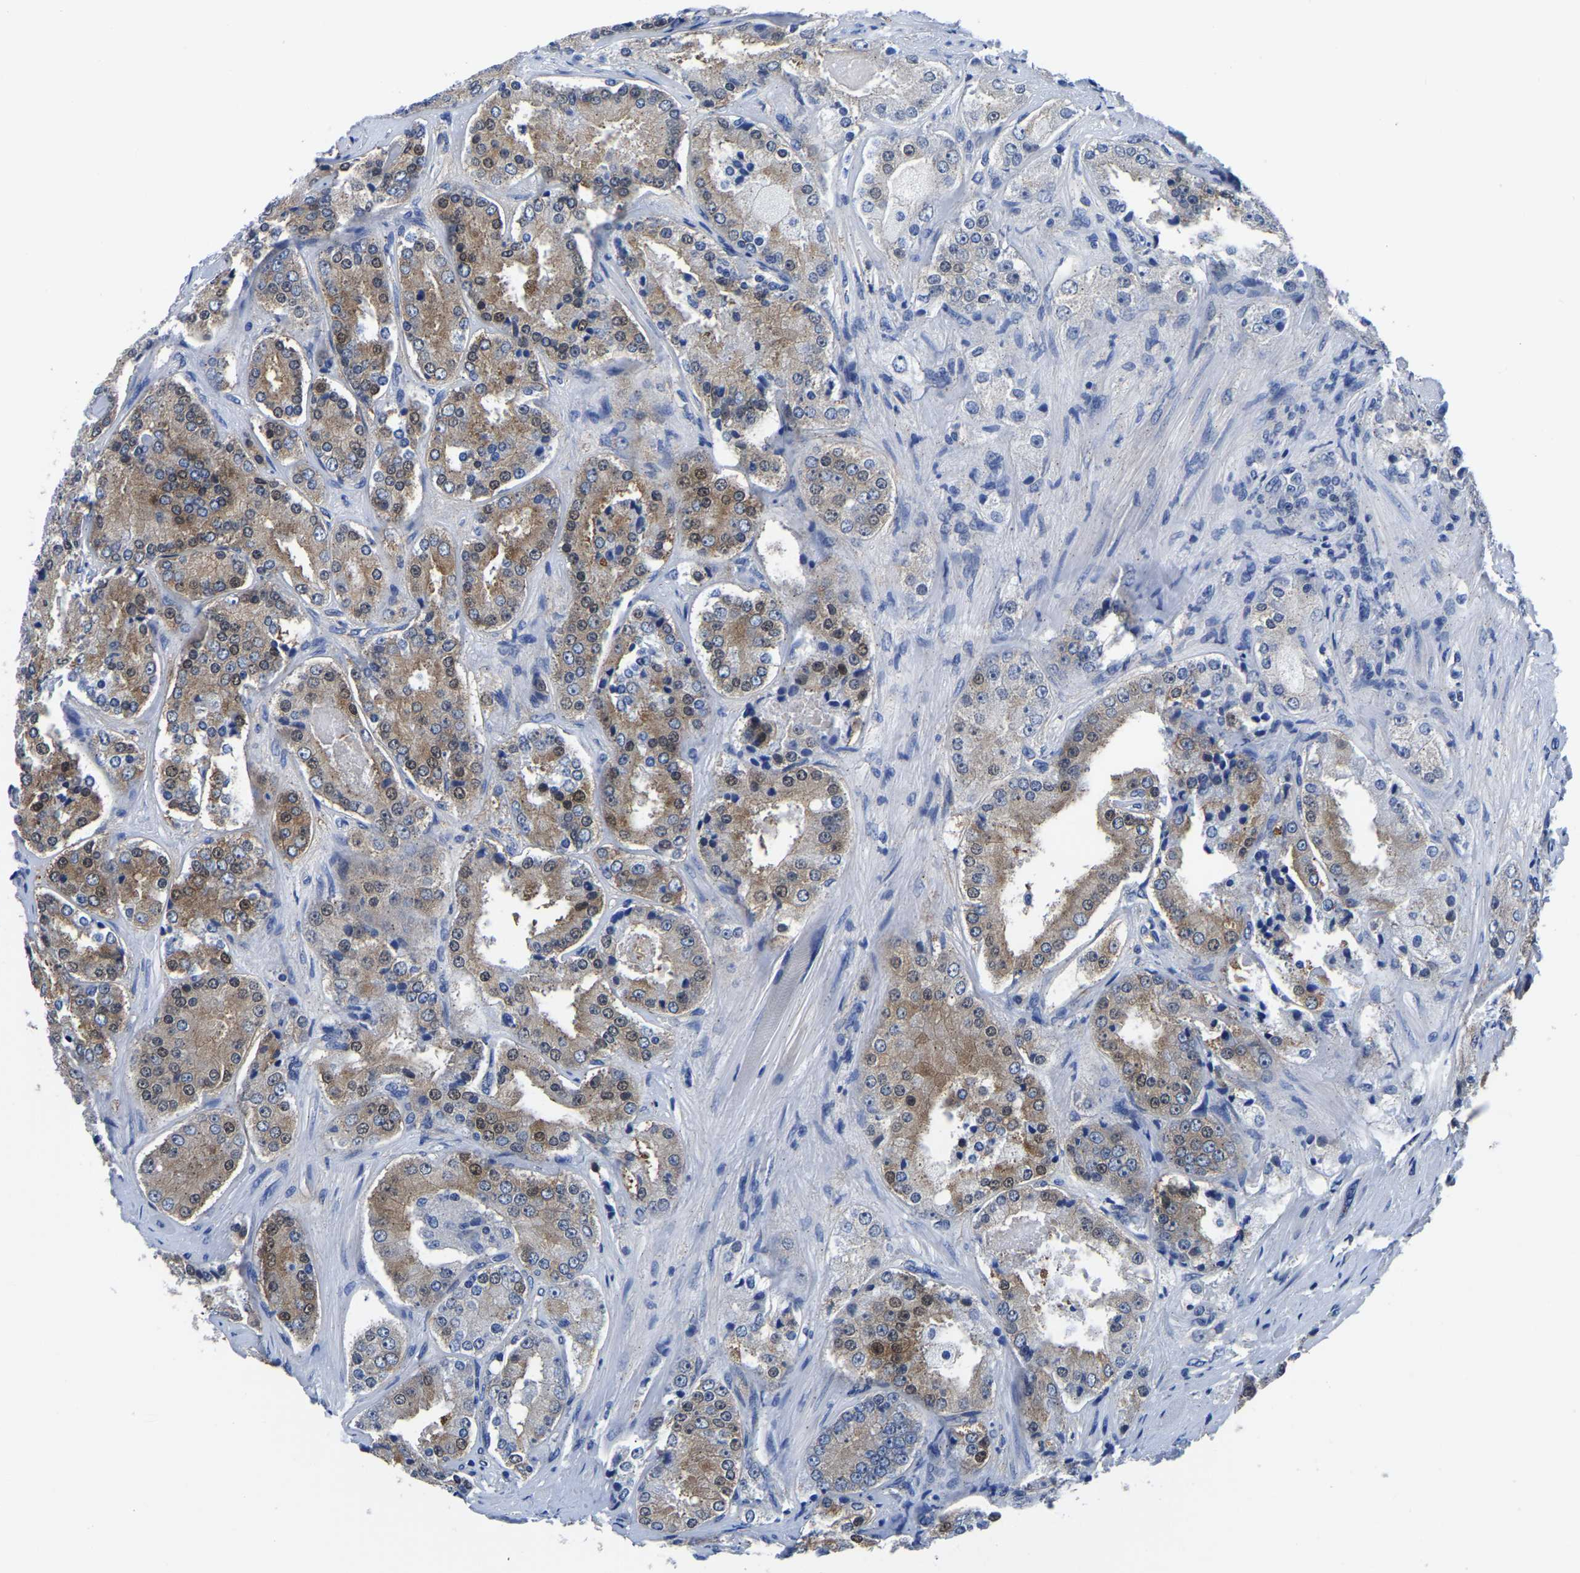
{"staining": {"intensity": "weak", "quantity": ">75%", "location": "cytoplasmic/membranous,nuclear"}, "tissue": "prostate cancer", "cell_type": "Tumor cells", "image_type": "cancer", "snomed": [{"axis": "morphology", "description": "Adenocarcinoma, High grade"}, {"axis": "topography", "description": "Prostate"}], "caption": "The histopathology image shows staining of prostate cancer (adenocarcinoma (high-grade)), revealing weak cytoplasmic/membranous and nuclear protein staining (brown color) within tumor cells.", "gene": "TFG", "patient": {"sex": "male", "age": 65}}